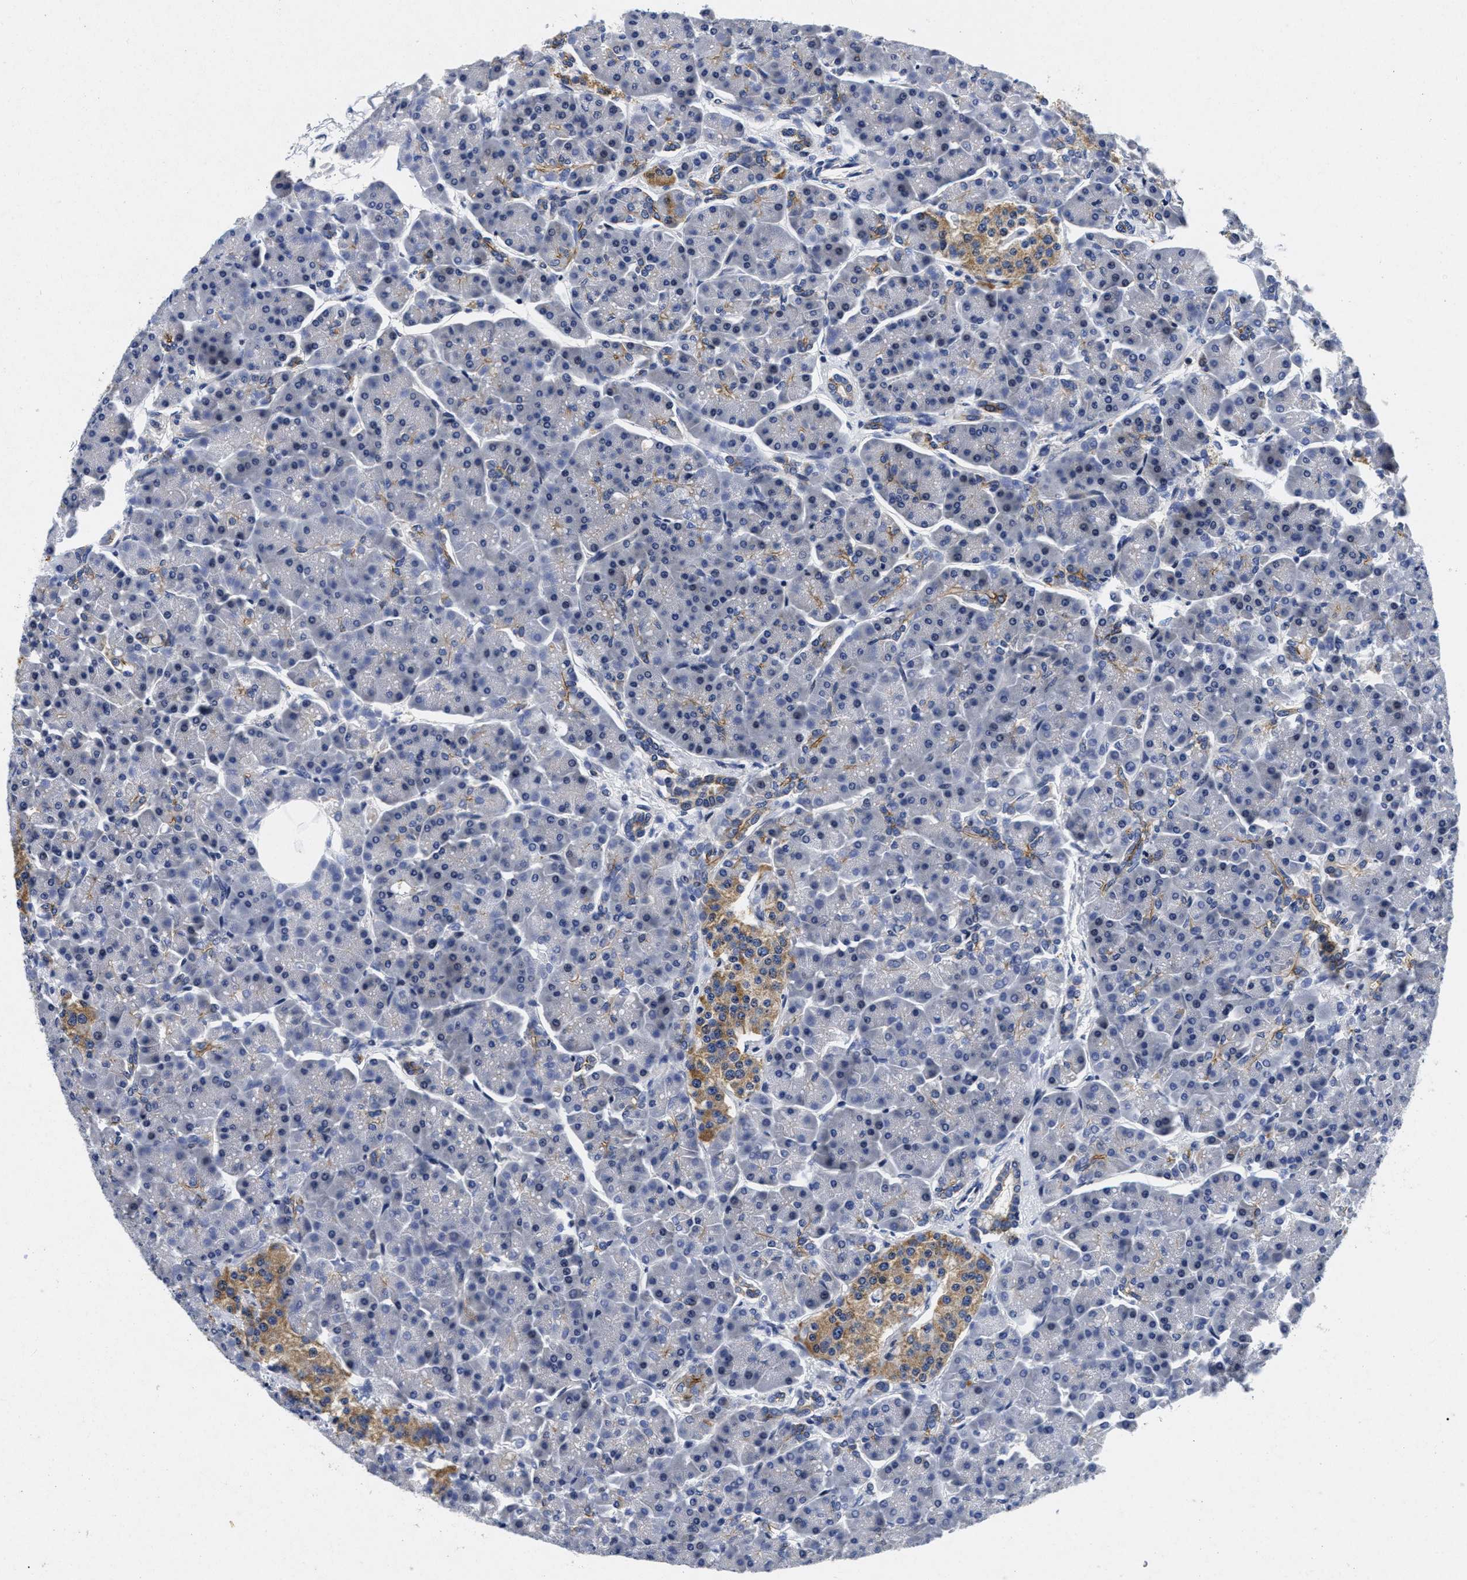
{"staining": {"intensity": "moderate", "quantity": "<25%", "location": "cytoplasmic/membranous"}, "tissue": "pancreas", "cell_type": "Exocrine glandular cells", "image_type": "normal", "snomed": [{"axis": "morphology", "description": "Normal tissue, NOS"}, {"axis": "topography", "description": "Pancreas"}], "caption": "Immunohistochemistry of normal pancreas displays low levels of moderate cytoplasmic/membranous expression in about <25% of exocrine glandular cells.", "gene": "LAD1", "patient": {"sex": "female", "age": 70}}